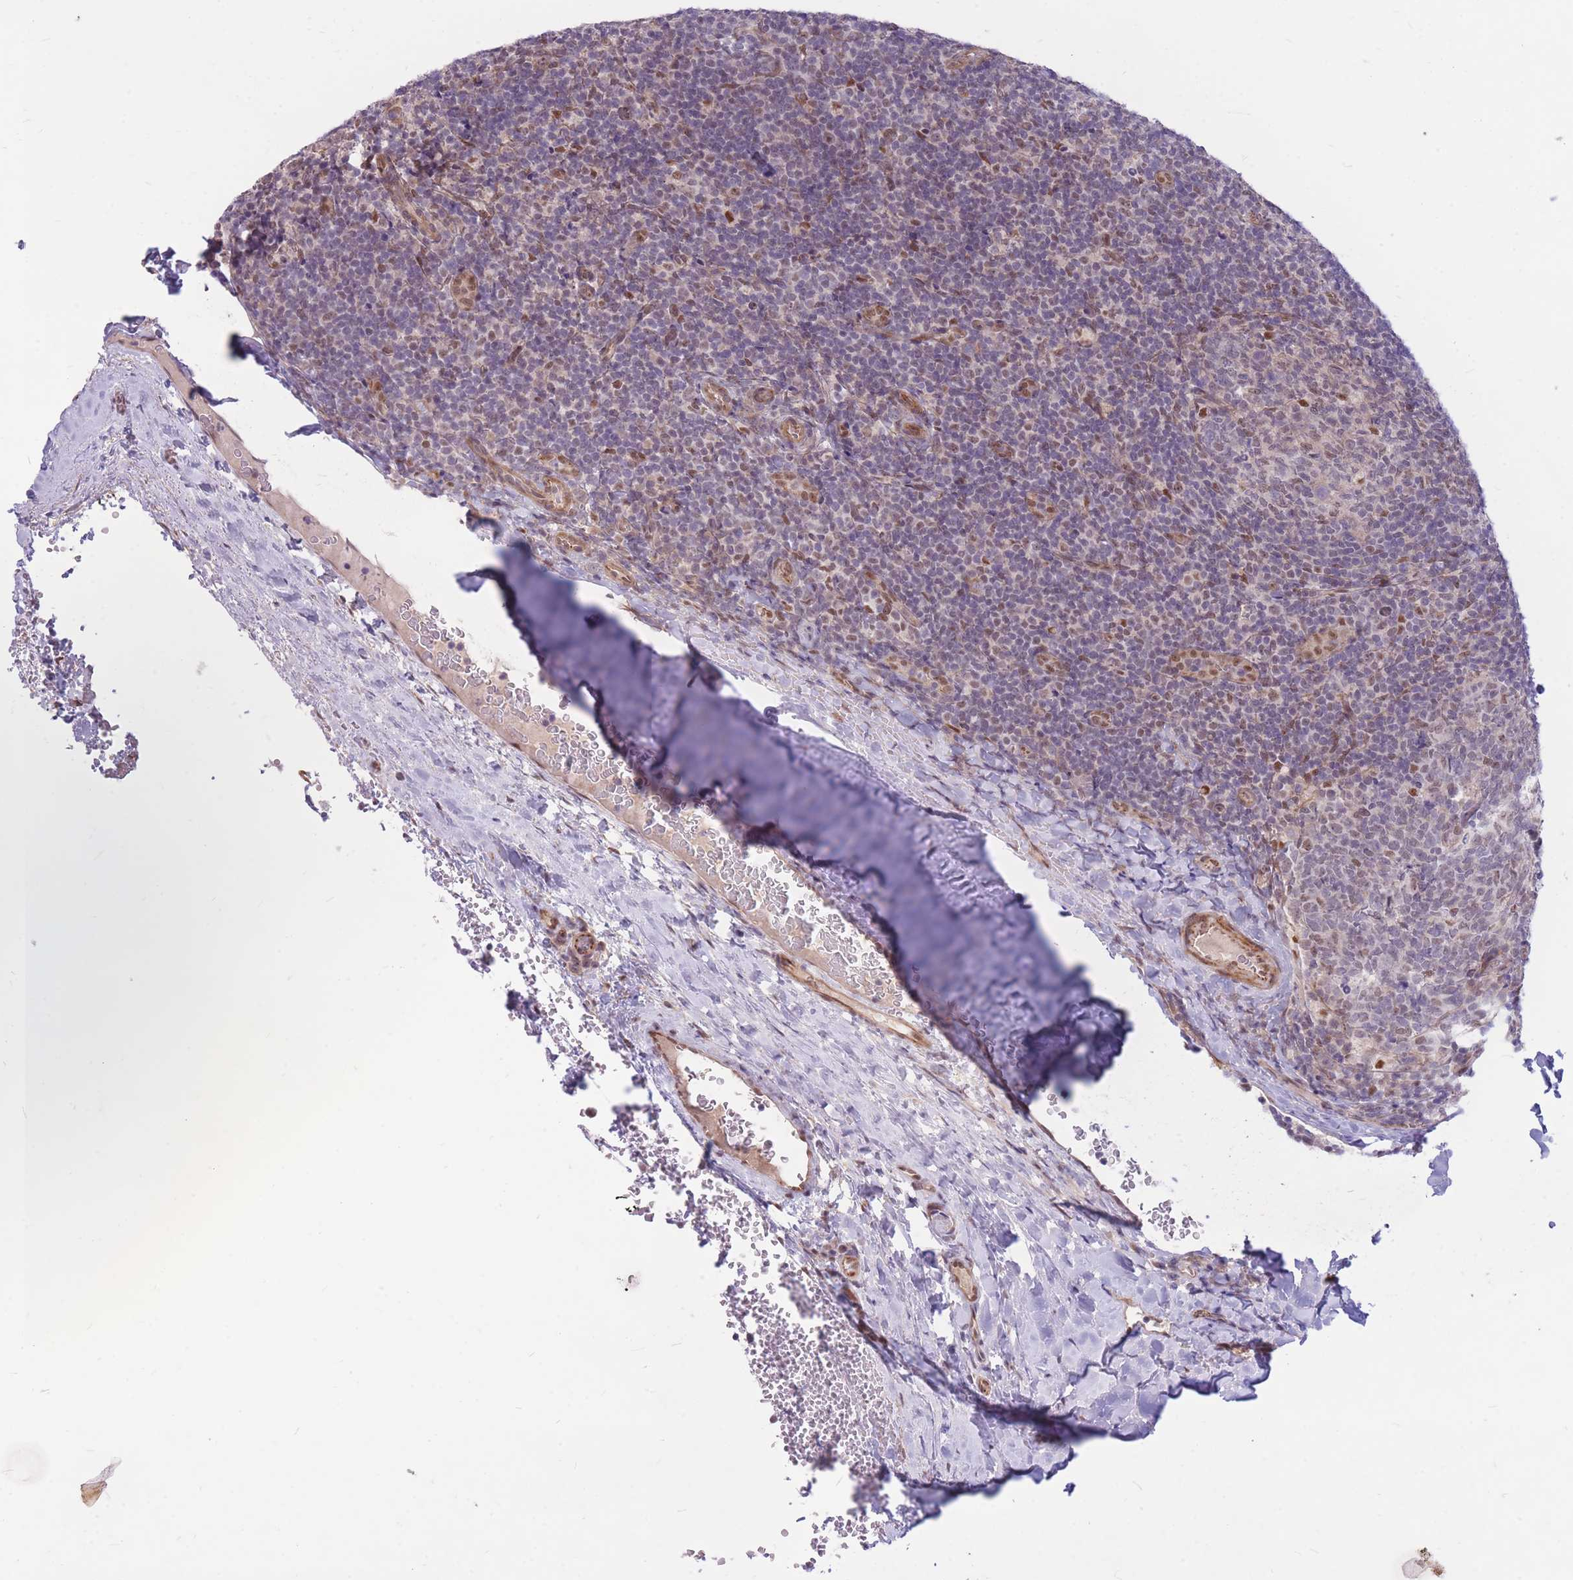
{"staining": {"intensity": "weak", "quantity": "<25%", "location": "nuclear"}, "tissue": "tonsil", "cell_type": "Germinal center cells", "image_type": "normal", "snomed": [{"axis": "morphology", "description": "Normal tissue, NOS"}, {"axis": "topography", "description": "Tonsil"}], "caption": "A high-resolution micrograph shows IHC staining of benign tonsil, which reveals no significant expression in germinal center cells. (Stains: DAB (3,3'-diaminobenzidine) IHC with hematoxylin counter stain, Microscopy: brightfield microscopy at high magnification).", "gene": "ERCC2", "patient": {"sex": "male", "age": 17}}